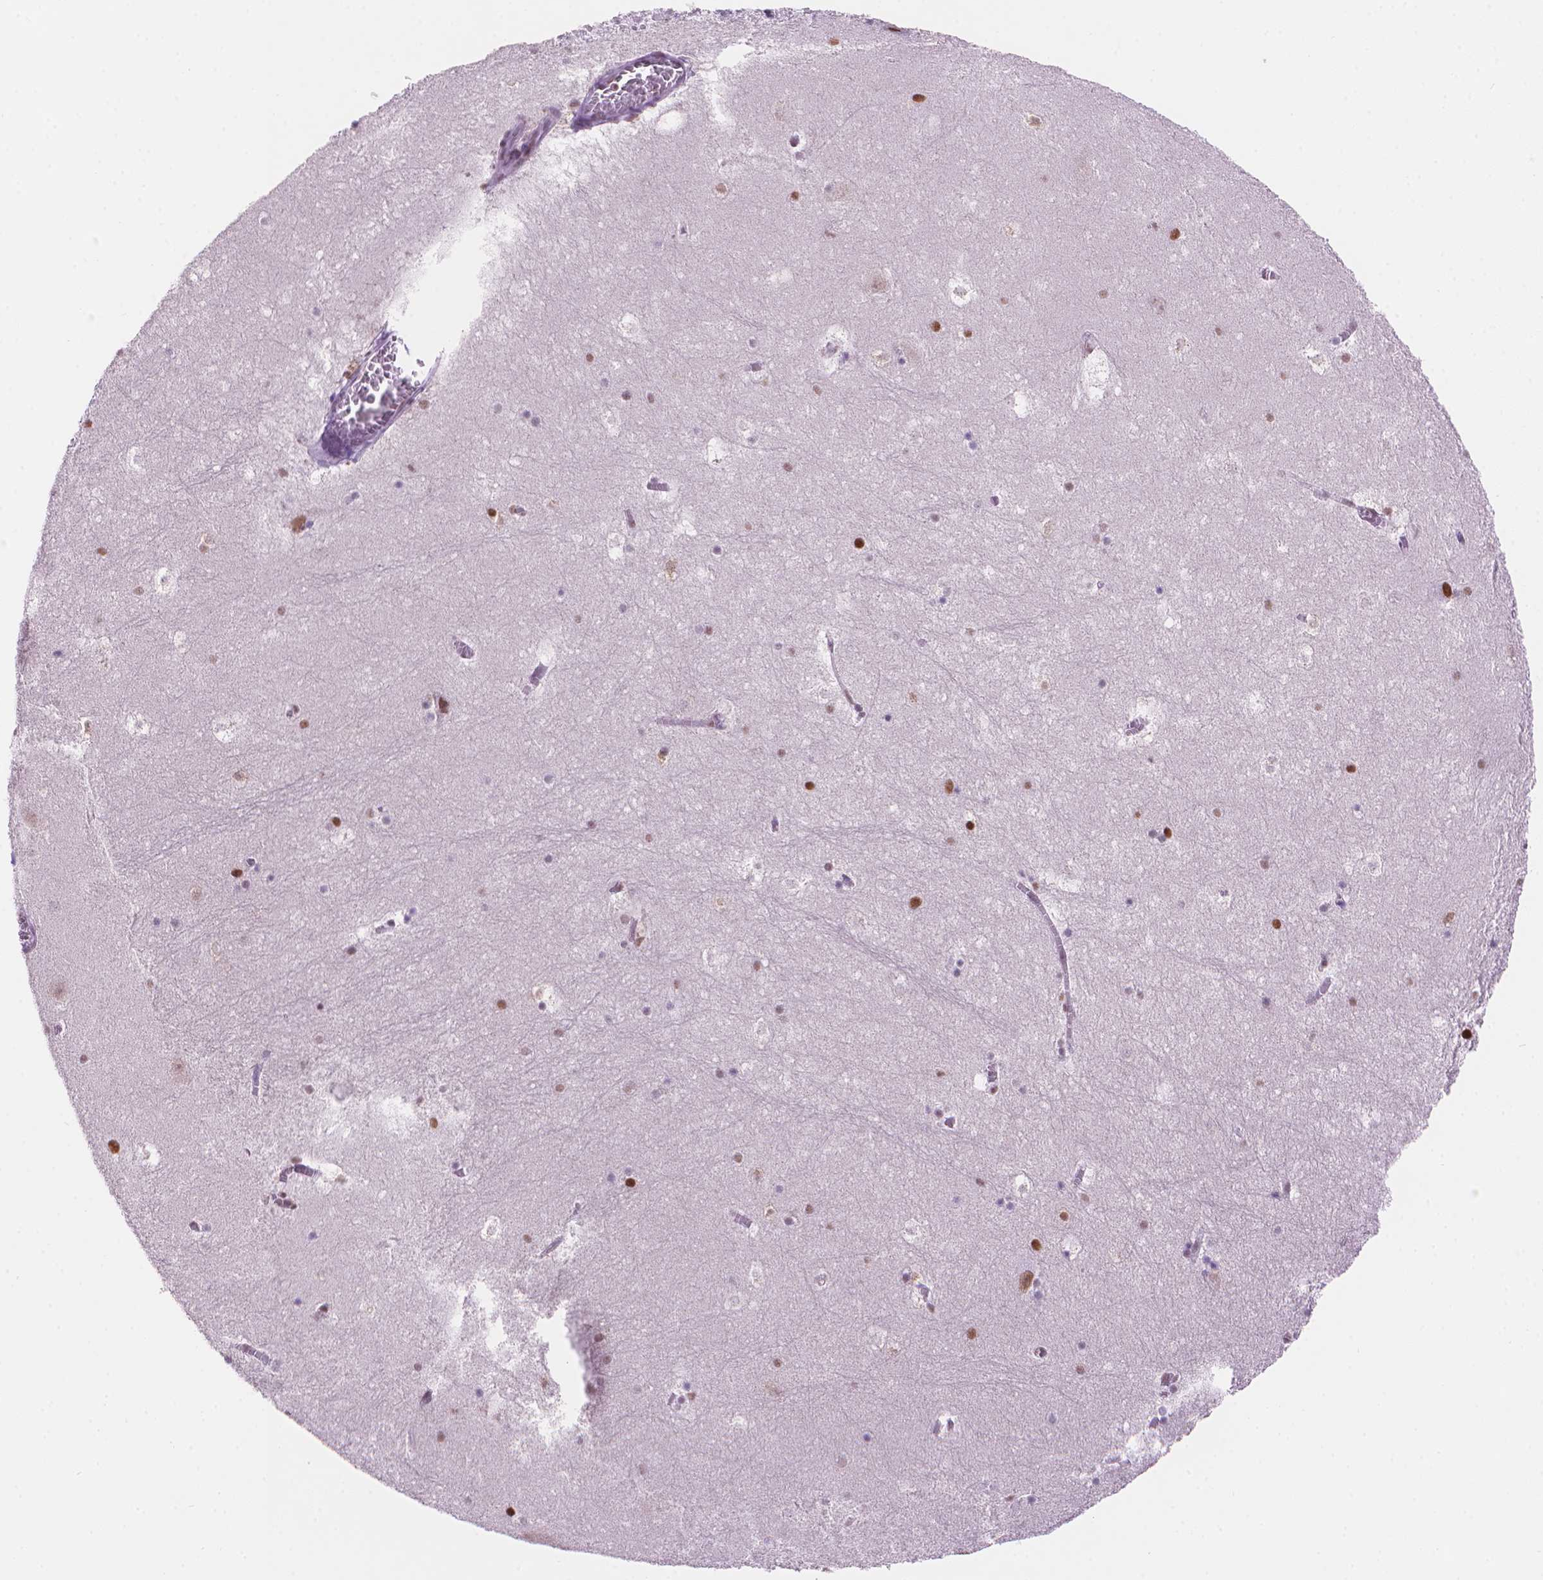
{"staining": {"intensity": "moderate", "quantity": "<25%", "location": "nuclear"}, "tissue": "hippocampus", "cell_type": "Glial cells", "image_type": "normal", "snomed": [{"axis": "morphology", "description": "Normal tissue, NOS"}, {"axis": "topography", "description": "Hippocampus"}], "caption": "Brown immunohistochemical staining in normal hippocampus demonstrates moderate nuclear positivity in about <25% of glial cells.", "gene": "RPA4", "patient": {"sex": "male", "age": 45}}